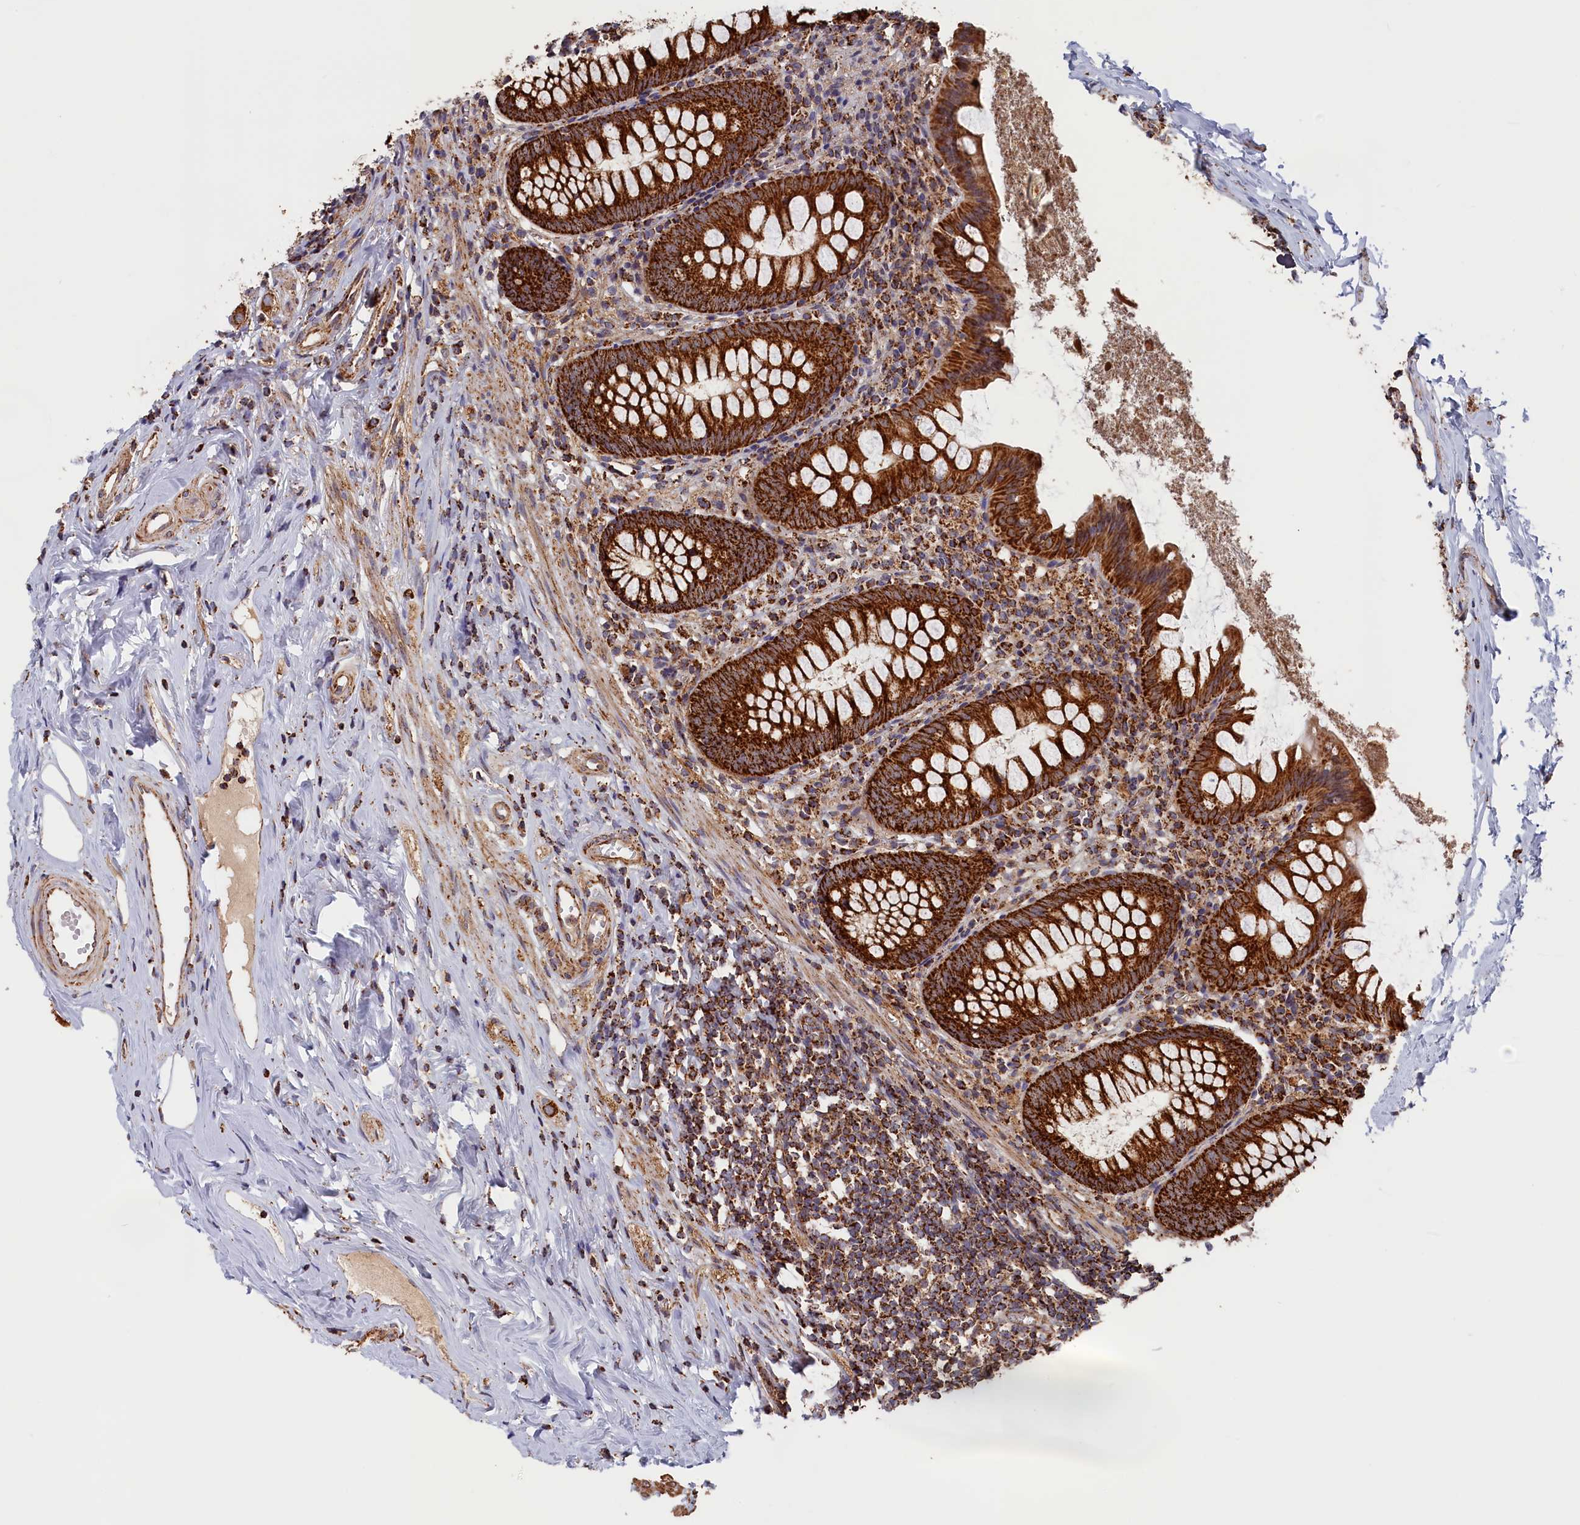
{"staining": {"intensity": "strong", "quantity": ">75%", "location": "cytoplasmic/membranous"}, "tissue": "appendix", "cell_type": "Glandular cells", "image_type": "normal", "snomed": [{"axis": "morphology", "description": "Normal tissue, NOS"}, {"axis": "topography", "description": "Appendix"}], "caption": "Protein staining demonstrates strong cytoplasmic/membranous positivity in approximately >75% of glandular cells in unremarkable appendix.", "gene": "MACROD1", "patient": {"sex": "female", "age": 51}}